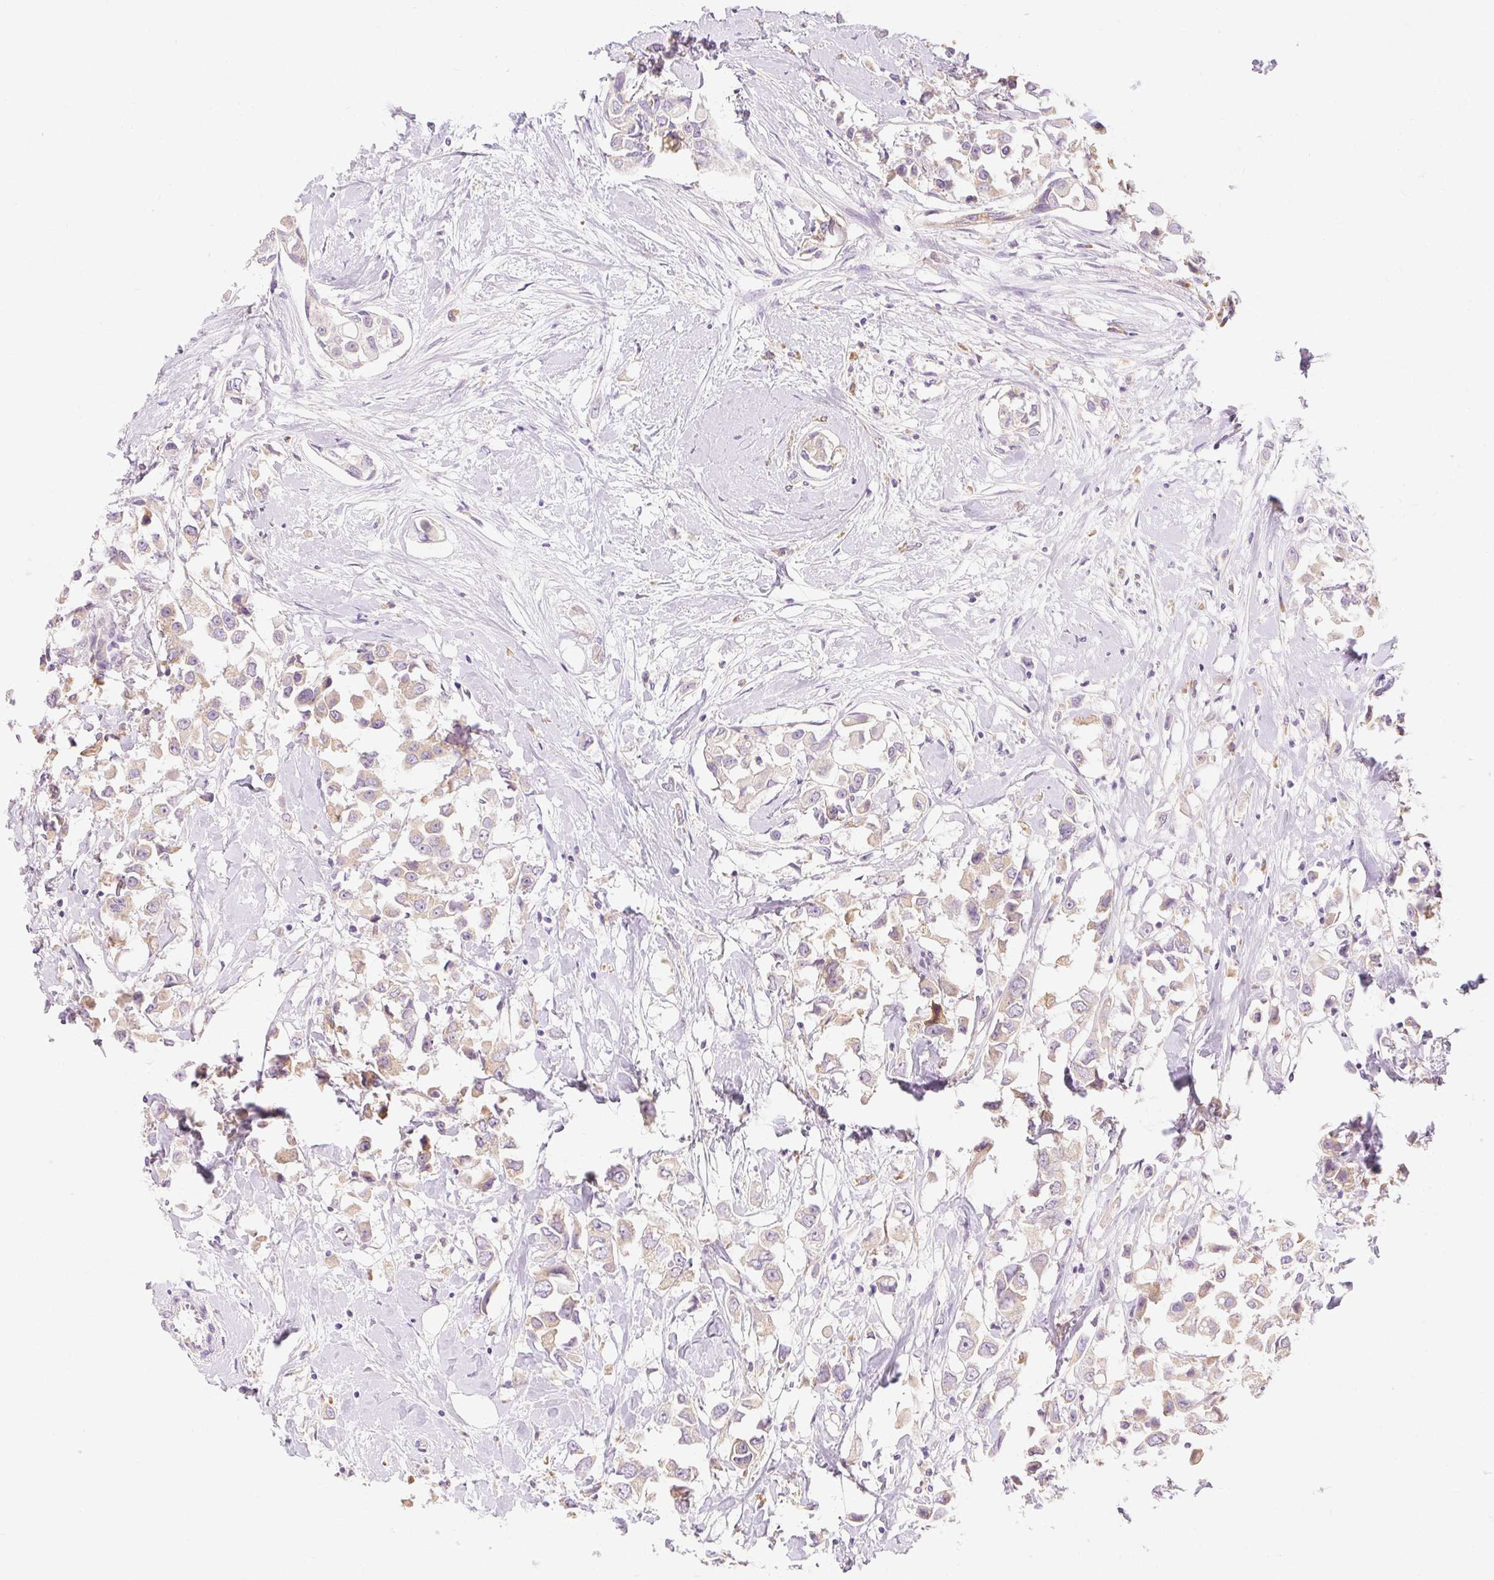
{"staining": {"intensity": "weak", "quantity": ">75%", "location": "cytoplasmic/membranous"}, "tissue": "breast cancer", "cell_type": "Tumor cells", "image_type": "cancer", "snomed": [{"axis": "morphology", "description": "Duct carcinoma"}, {"axis": "topography", "description": "Breast"}], "caption": "A brown stain shows weak cytoplasmic/membranous expression of a protein in human invasive ductal carcinoma (breast) tumor cells. (DAB (3,3'-diaminobenzidine) IHC, brown staining for protein, blue staining for nuclei).", "gene": "MYO1D", "patient": {"sex": "female", "age": 61}}